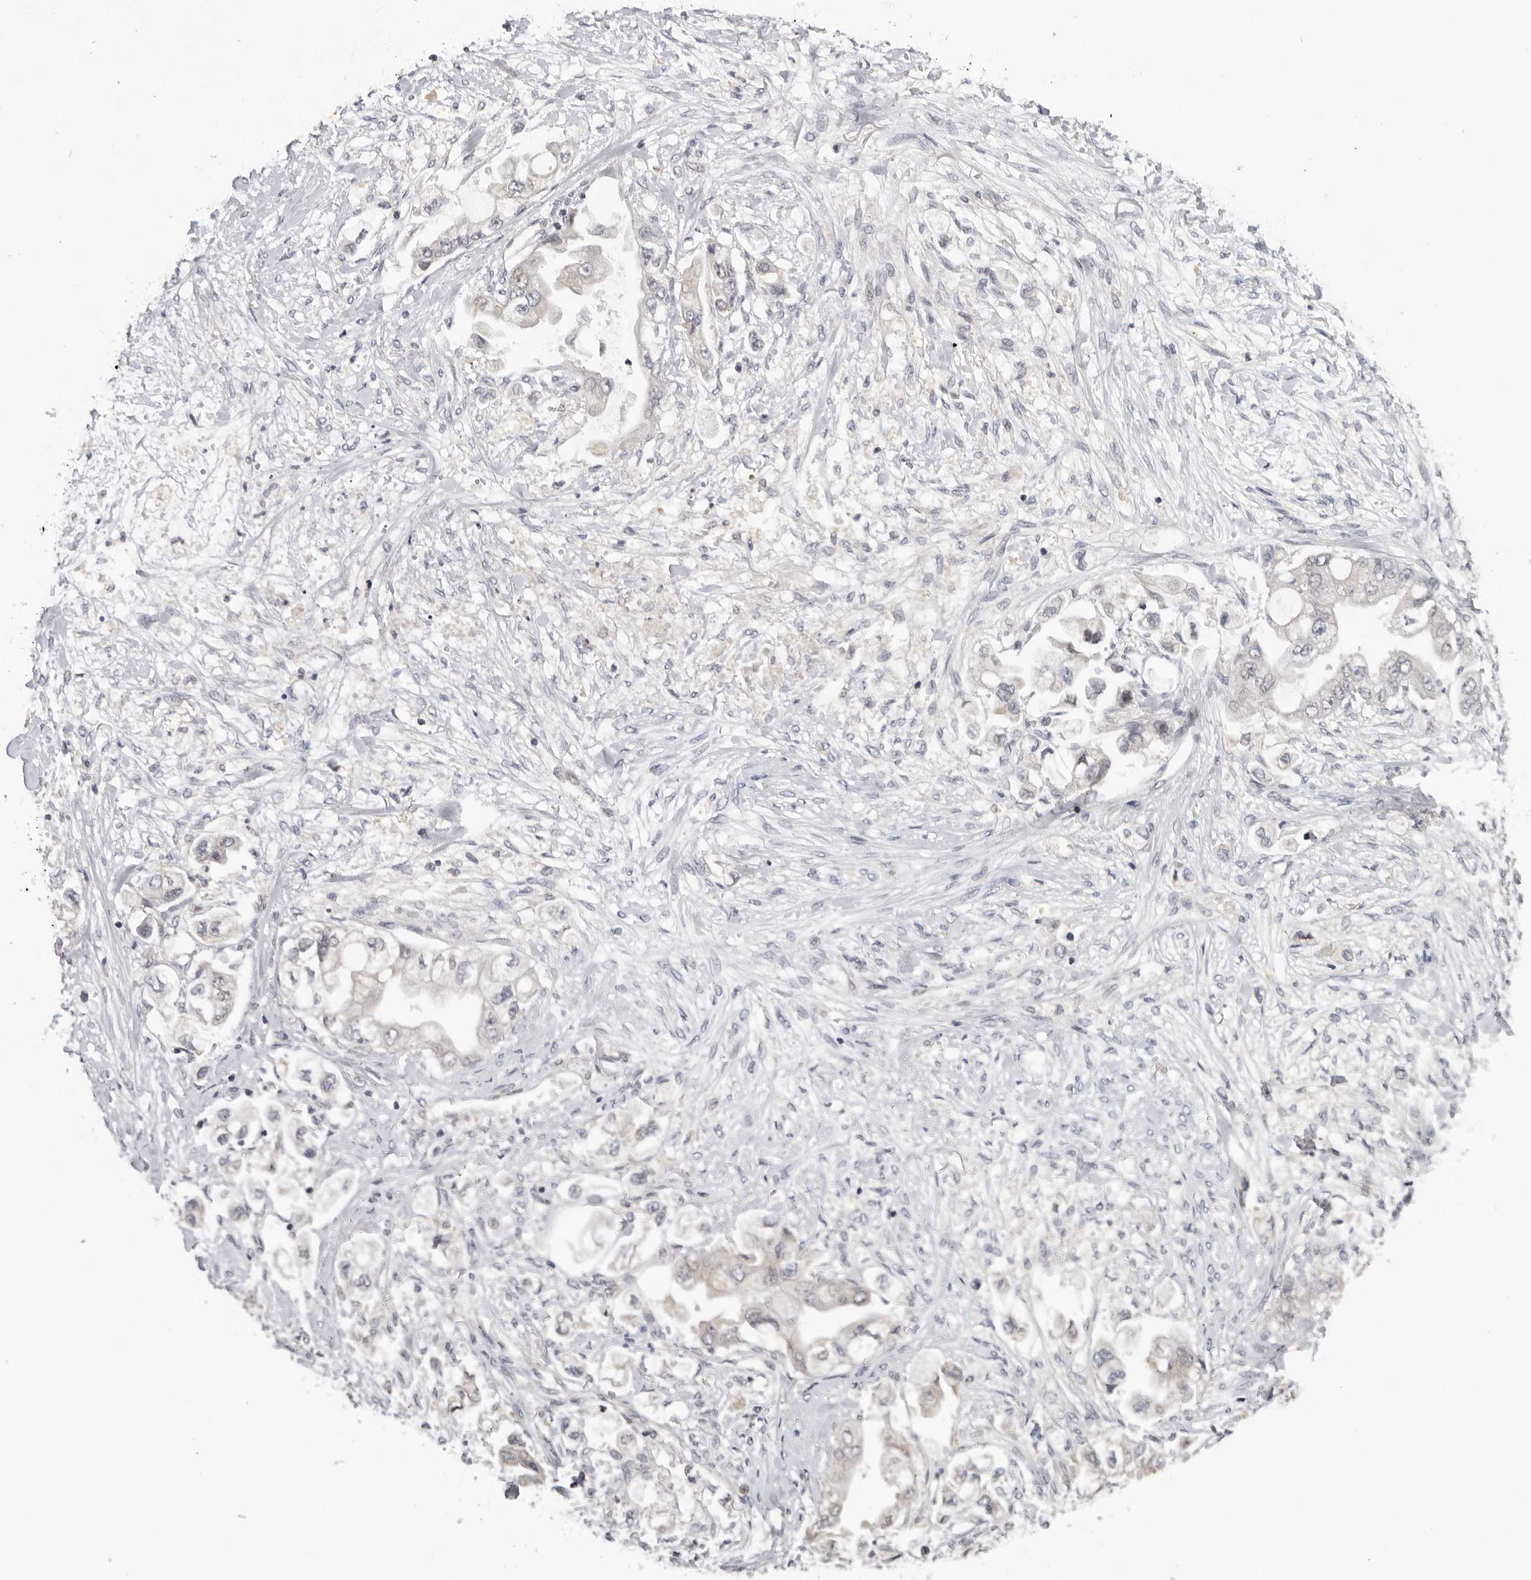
{"staining": {"intensity": "negative", "quantity": "none", "location": "none"}, "tissue": "stomach cancer", "cell_type": "Tumor cells", "image_type": "cancer", "snomed": [{"axis": "morphology", "description": "Adenocarcinoma, NOS"}, {"axis": "topography", "description": "Stomach"}], "caption": "Protein analysis of stomach cancer shows no significant positivity in tumor cells.", "gene": "KIF2B", "patient": {"sex": "male", "age": 62}}